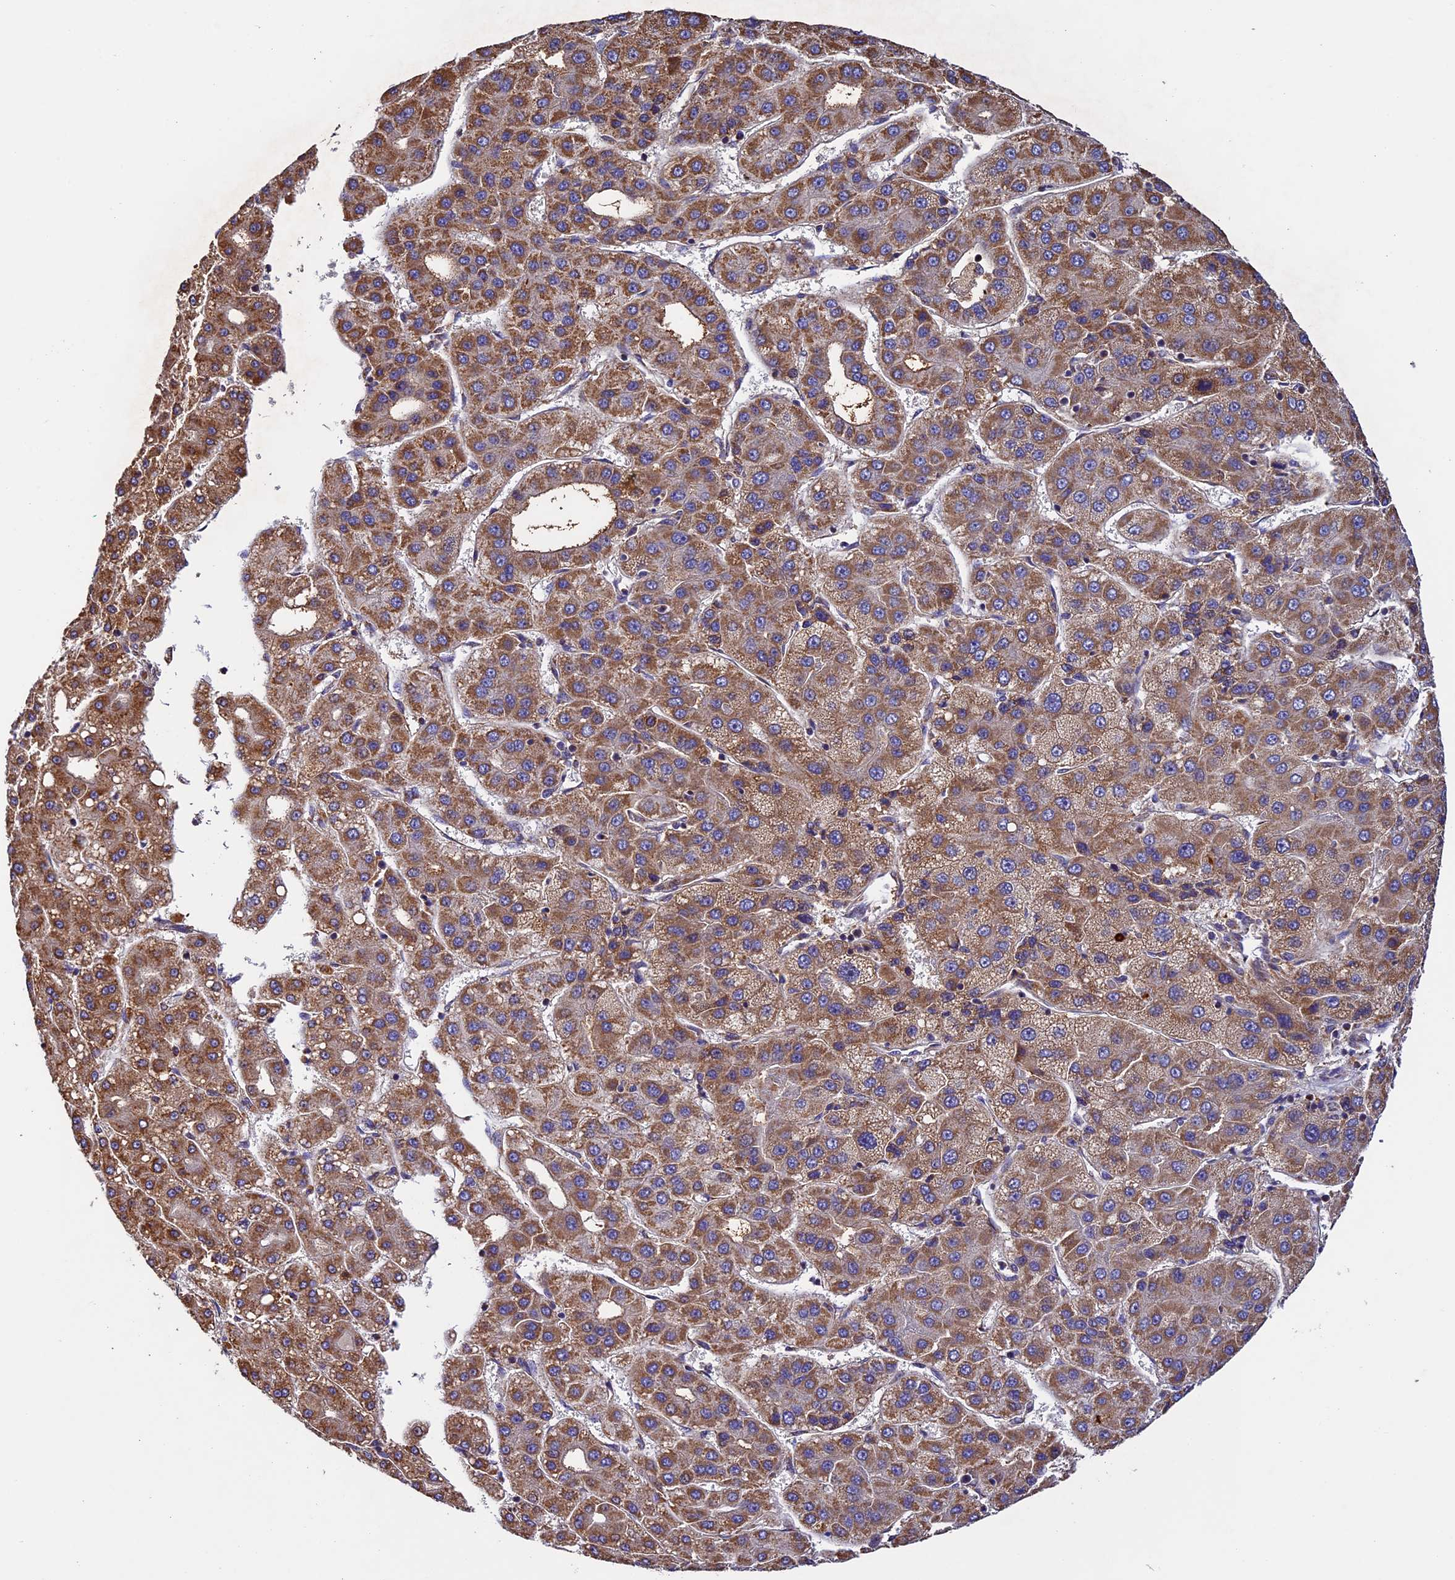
{"staining": {"intensity": "moderate", "quantity": ">75%", "location": "cytoplasmic/membranous"}, "tissue": "liver cancer", "cell_type": "Tumor cells", "image_type": "cancer", "snomed": [{"axis": "morphology", "description": "Carcinoma, Hepatocellular, NOS"}, {"axis": "topography", "description": "Liver"}], "caption": "Liver cancer was stained to show a protein in brown. There is medium levels of moderate cytoplasmic/membranous staining in about >75% of tumor cells.", "gene": "OCEL1", "patient": {"sex": "male", "age": 65}}